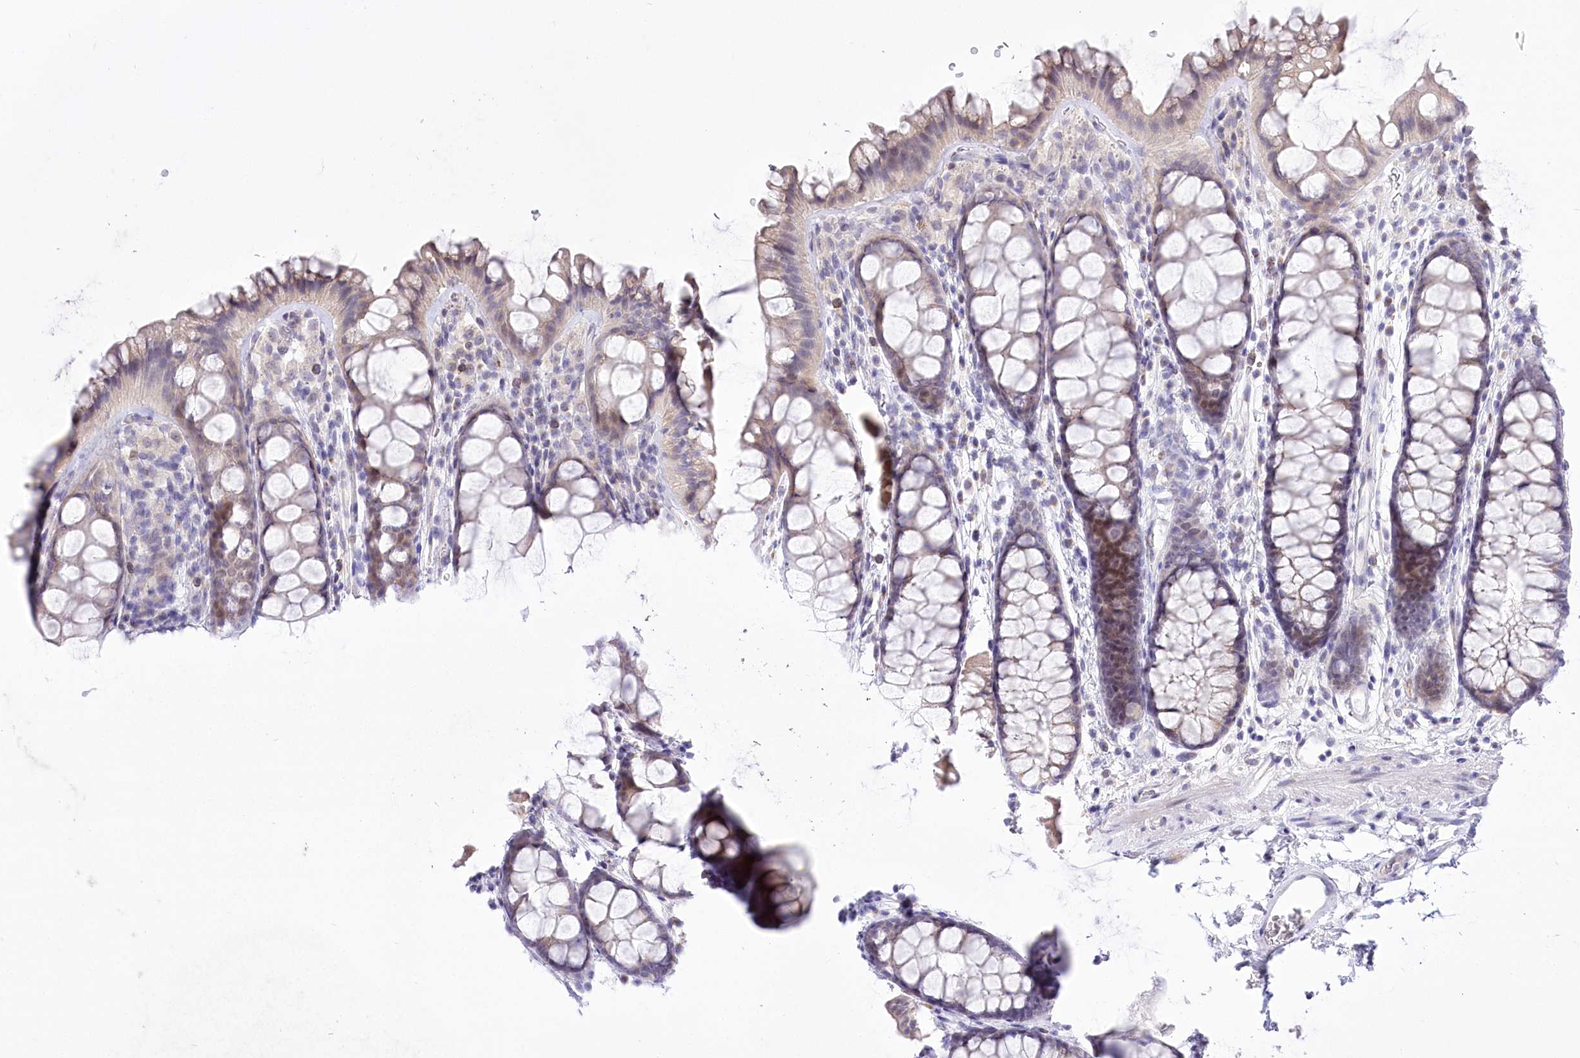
{"staining": {"intensity": "negative", "quantity": "none", "location": "none"}, "tissue": "colon", "cell_type": "Endothelial cells", "image_type": "normal", "snomed": [{"axis": "morphology", "description": "Normal tissue, NOS"}, {"axis": "topography", "description": "Colon"}], "caption": "There is no significant expression in endothelial cells of colon. (Immunohistochemistry (ihc), brightfield microscopy, high magnification).", "gene": "BEND7", "patient": {"sex": "female", "age": 82}}